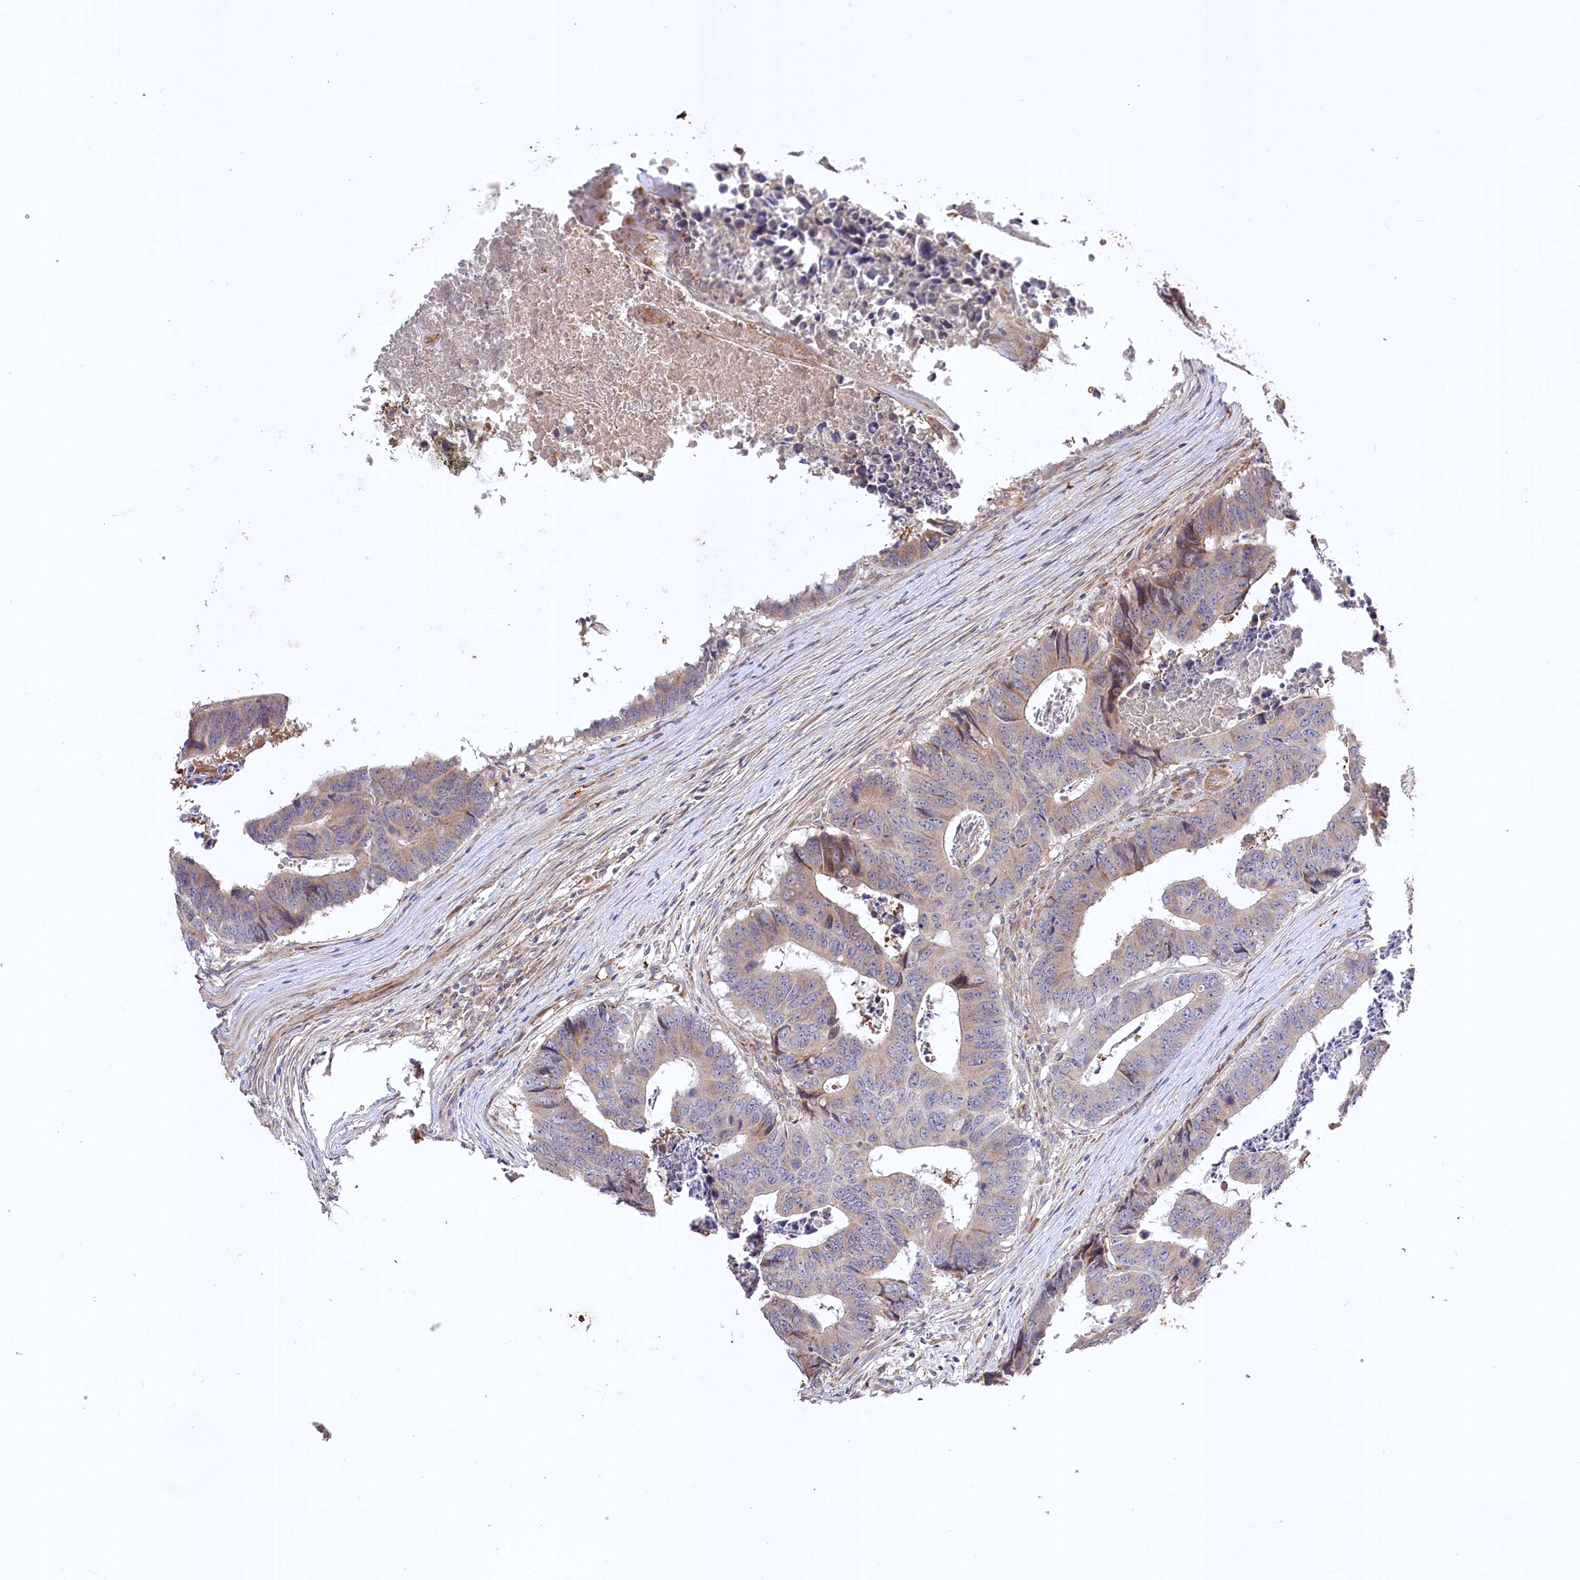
{"staining": {"intensity": "weak", "quantity": "25%-75%", "location": "cytoplasmic/membranous"}, "tissue": "colorectal cancer", "cell_type": "Tumor cells", "image_type": "cancer", "snomed": [{"axis": "morphology", "description": "Adenocarcinoma, NOS"}, {"axis": "topography", "description": "Rectum"}], "caption": "Immunohistochemistry (IHC) of human colorectal adenocarcinoma demonstrates low levels of weak cytoplasmic/membranous expression in approximately 25%-75% of tumor cells.", "gene": "TRUB1", "patient": {"sex": "male", "age": 84}}